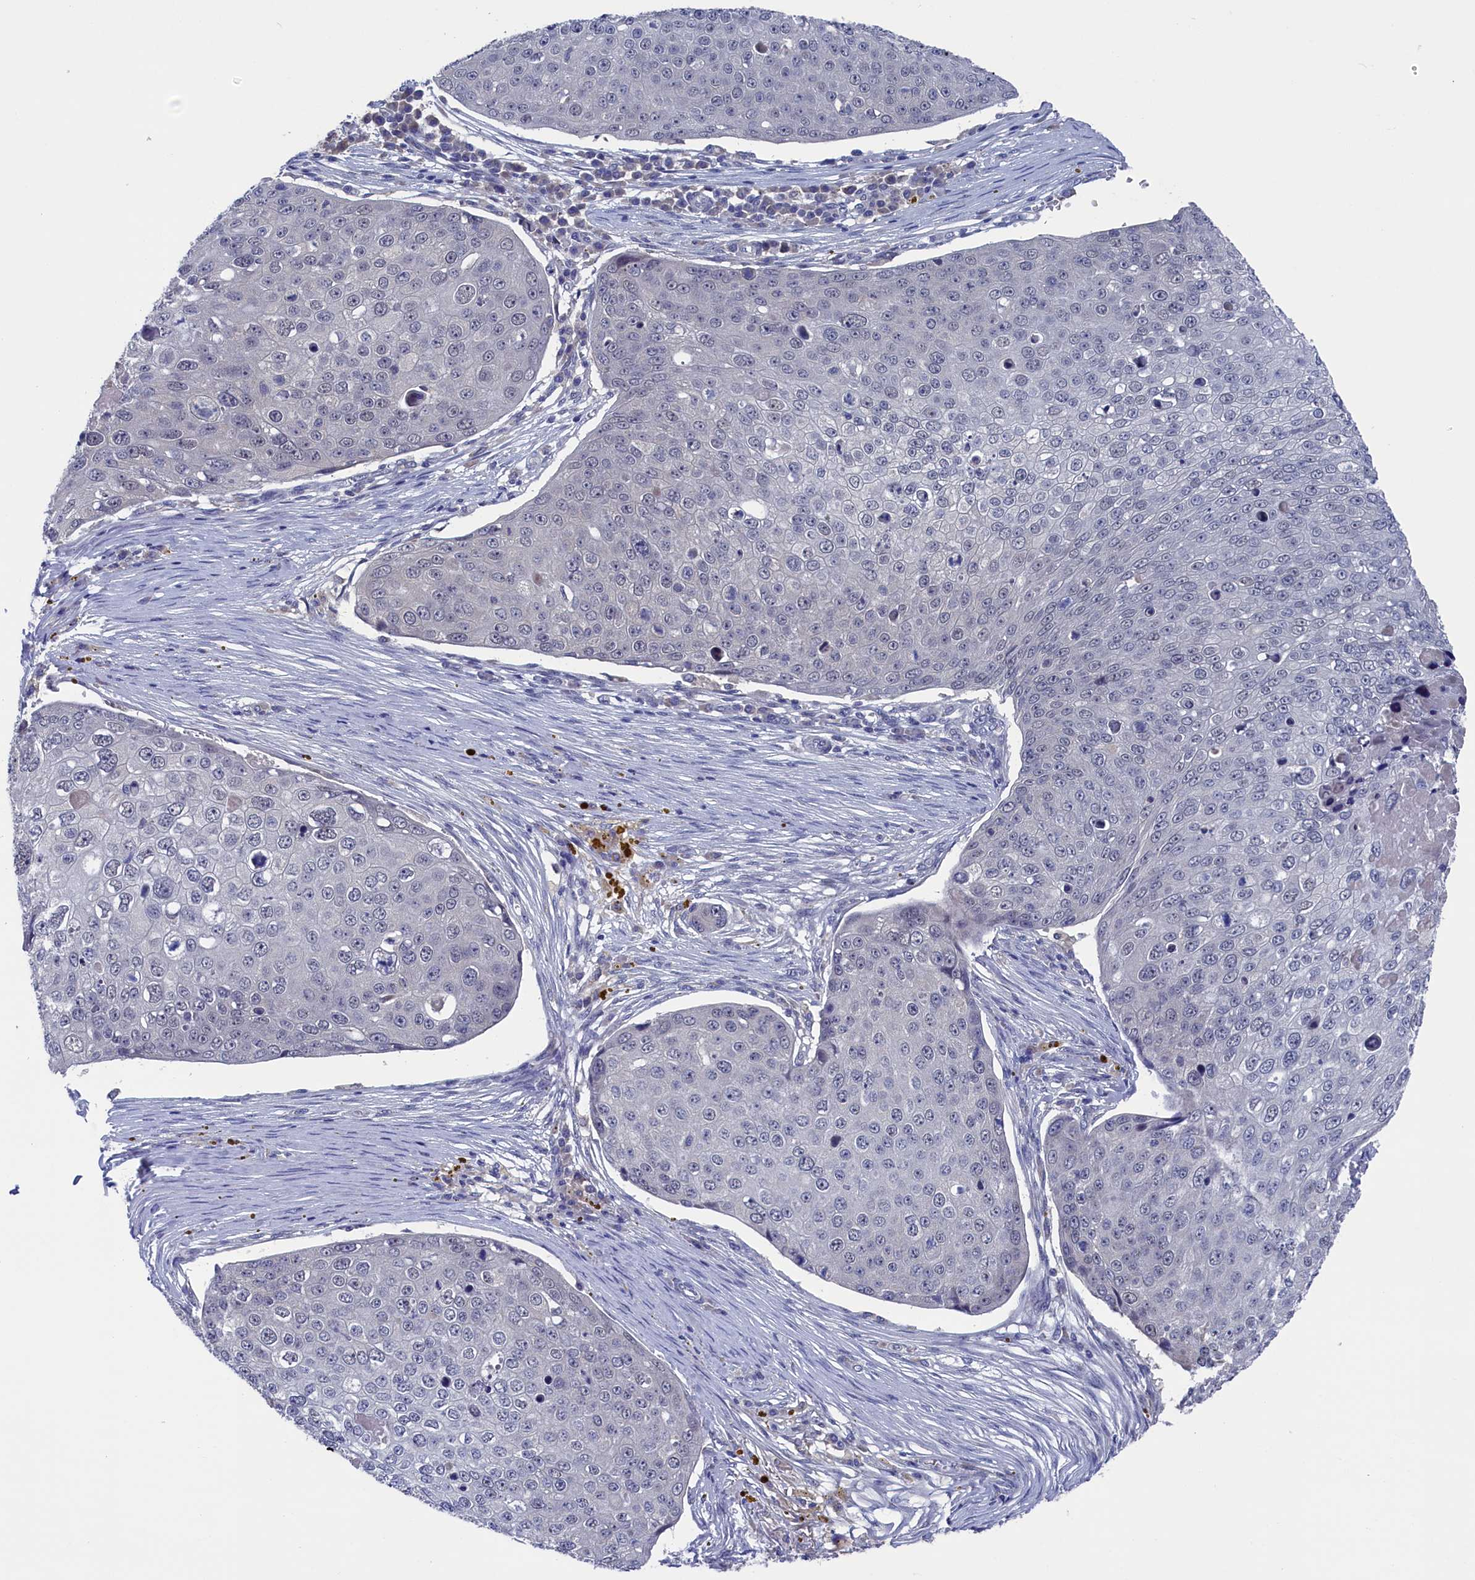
{"staining": {"intensity": "negative", "quantity": "none", "location": "none"}, "tissue": "skin cancer", "cell_type": "Tumor cells", "image_type": "cancer", "snomed": [{"axis": "morphology", "description": "Squamous cell carcinoma, NOS"}, {"axis": "topography", "description": "Skin"}], "caption": "Tumor cells are negative for protein expression in human skin cancer (squamous cell carcinoma). (Stains: DAB immunohistochemistry with hematoxylin counter stain, Microscopy: brightfield microscopy at high magnification).", "gene": "SPATA13", "patient": {"sex": "male", "age": 71}}